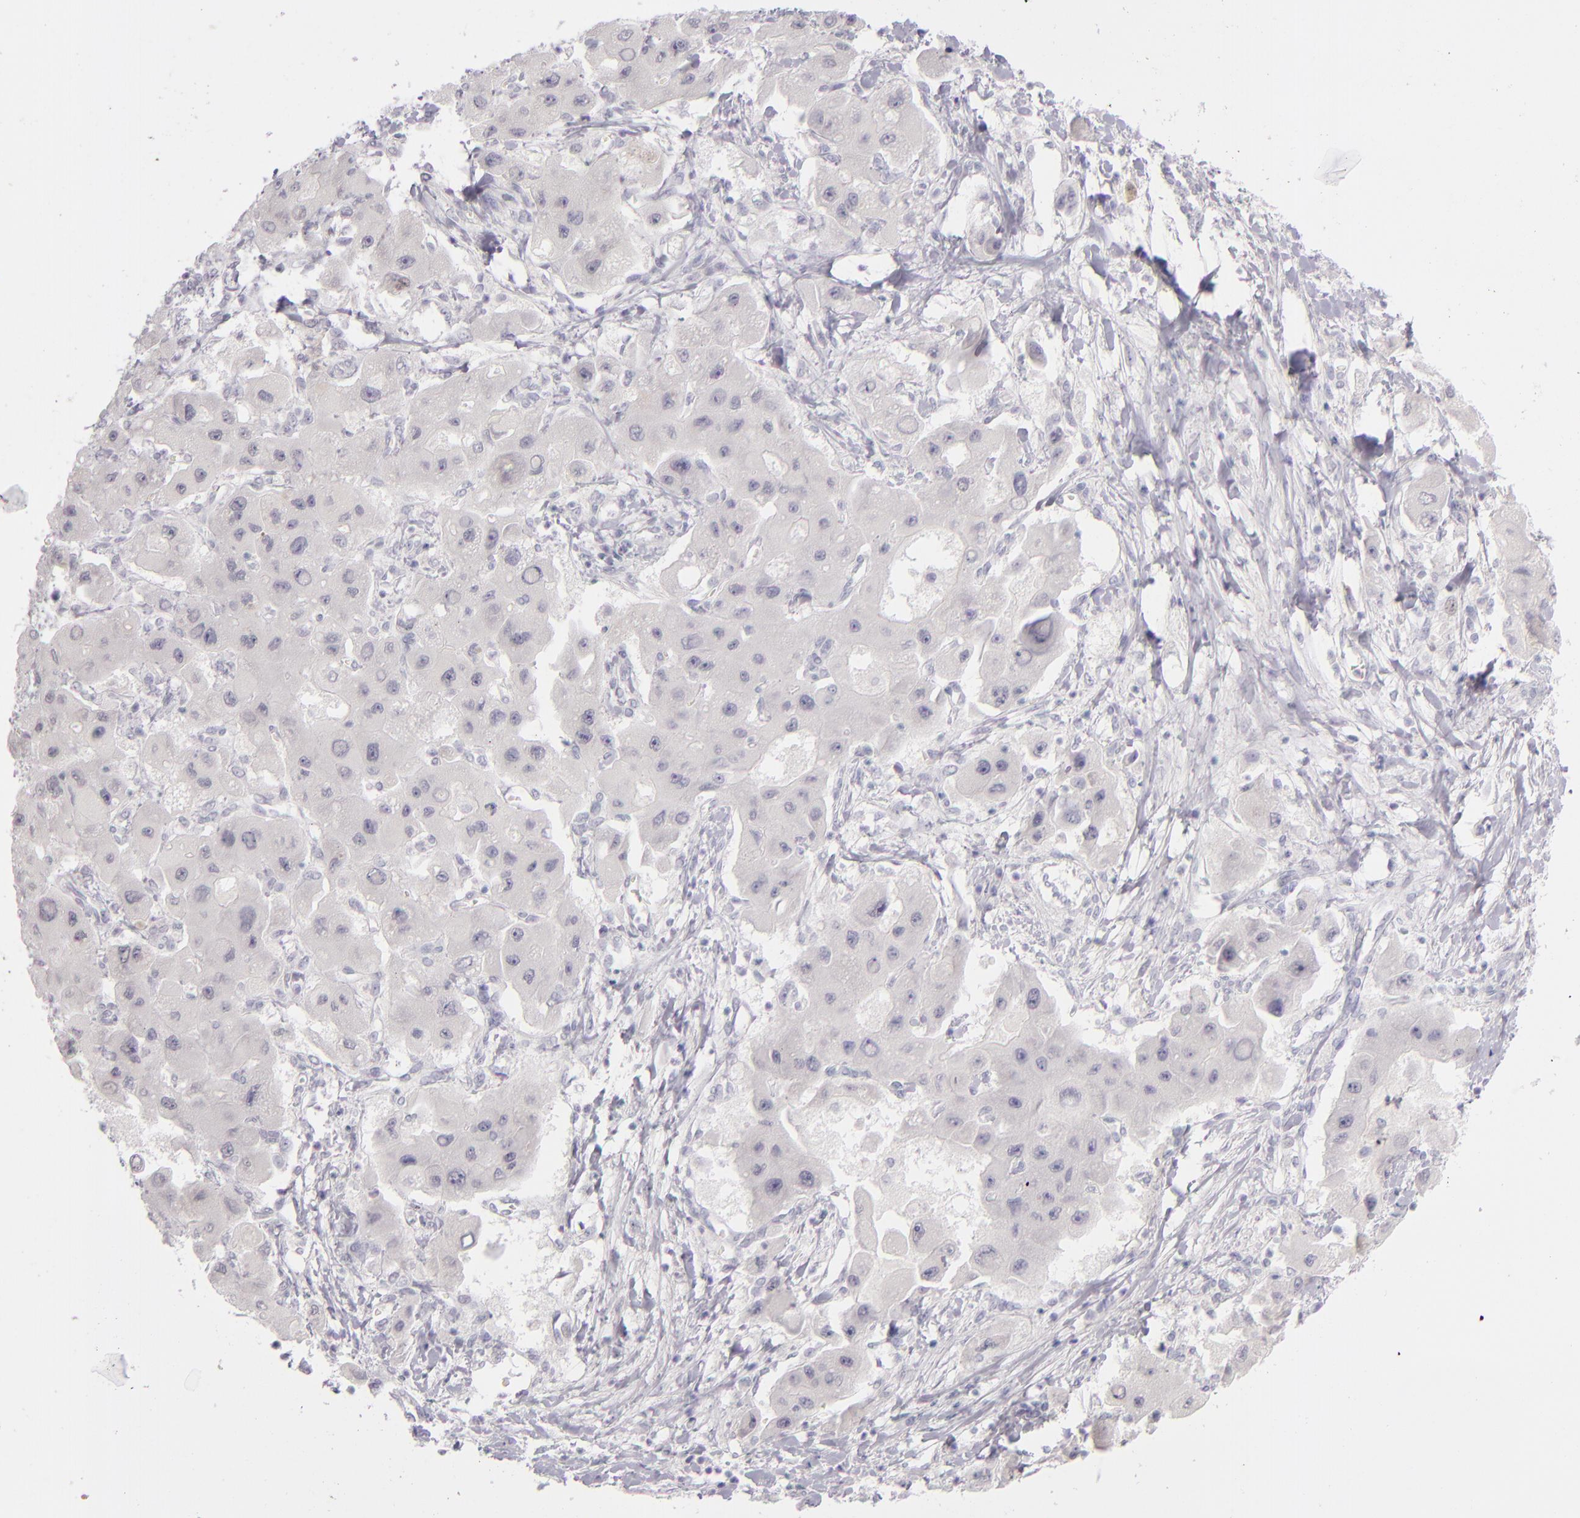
{"staining": {"intensity": "weak", "quantity": "<25%", "location": "cytoplasmic/membranous"}, "tissue": "liver cancer", "cell_type": "Tumor cells", "image_type": "cancer", "snomed": [{"axis": "morphology", "description": "Carcinoma, Hepatocellular, NOS"}, {"axis": "topography", "description": "Liver"}], "caption": "The histopathology image exhibits no staining of tumor cells in liver cancer (hepatocellular carcinoma). (Stains: DAB IHC with hematoxylin counter stain, Microscopy: brightfield microscopy at high magnification).", "gene": "CD40", "patient": {"sex": "male", "age": 24}}